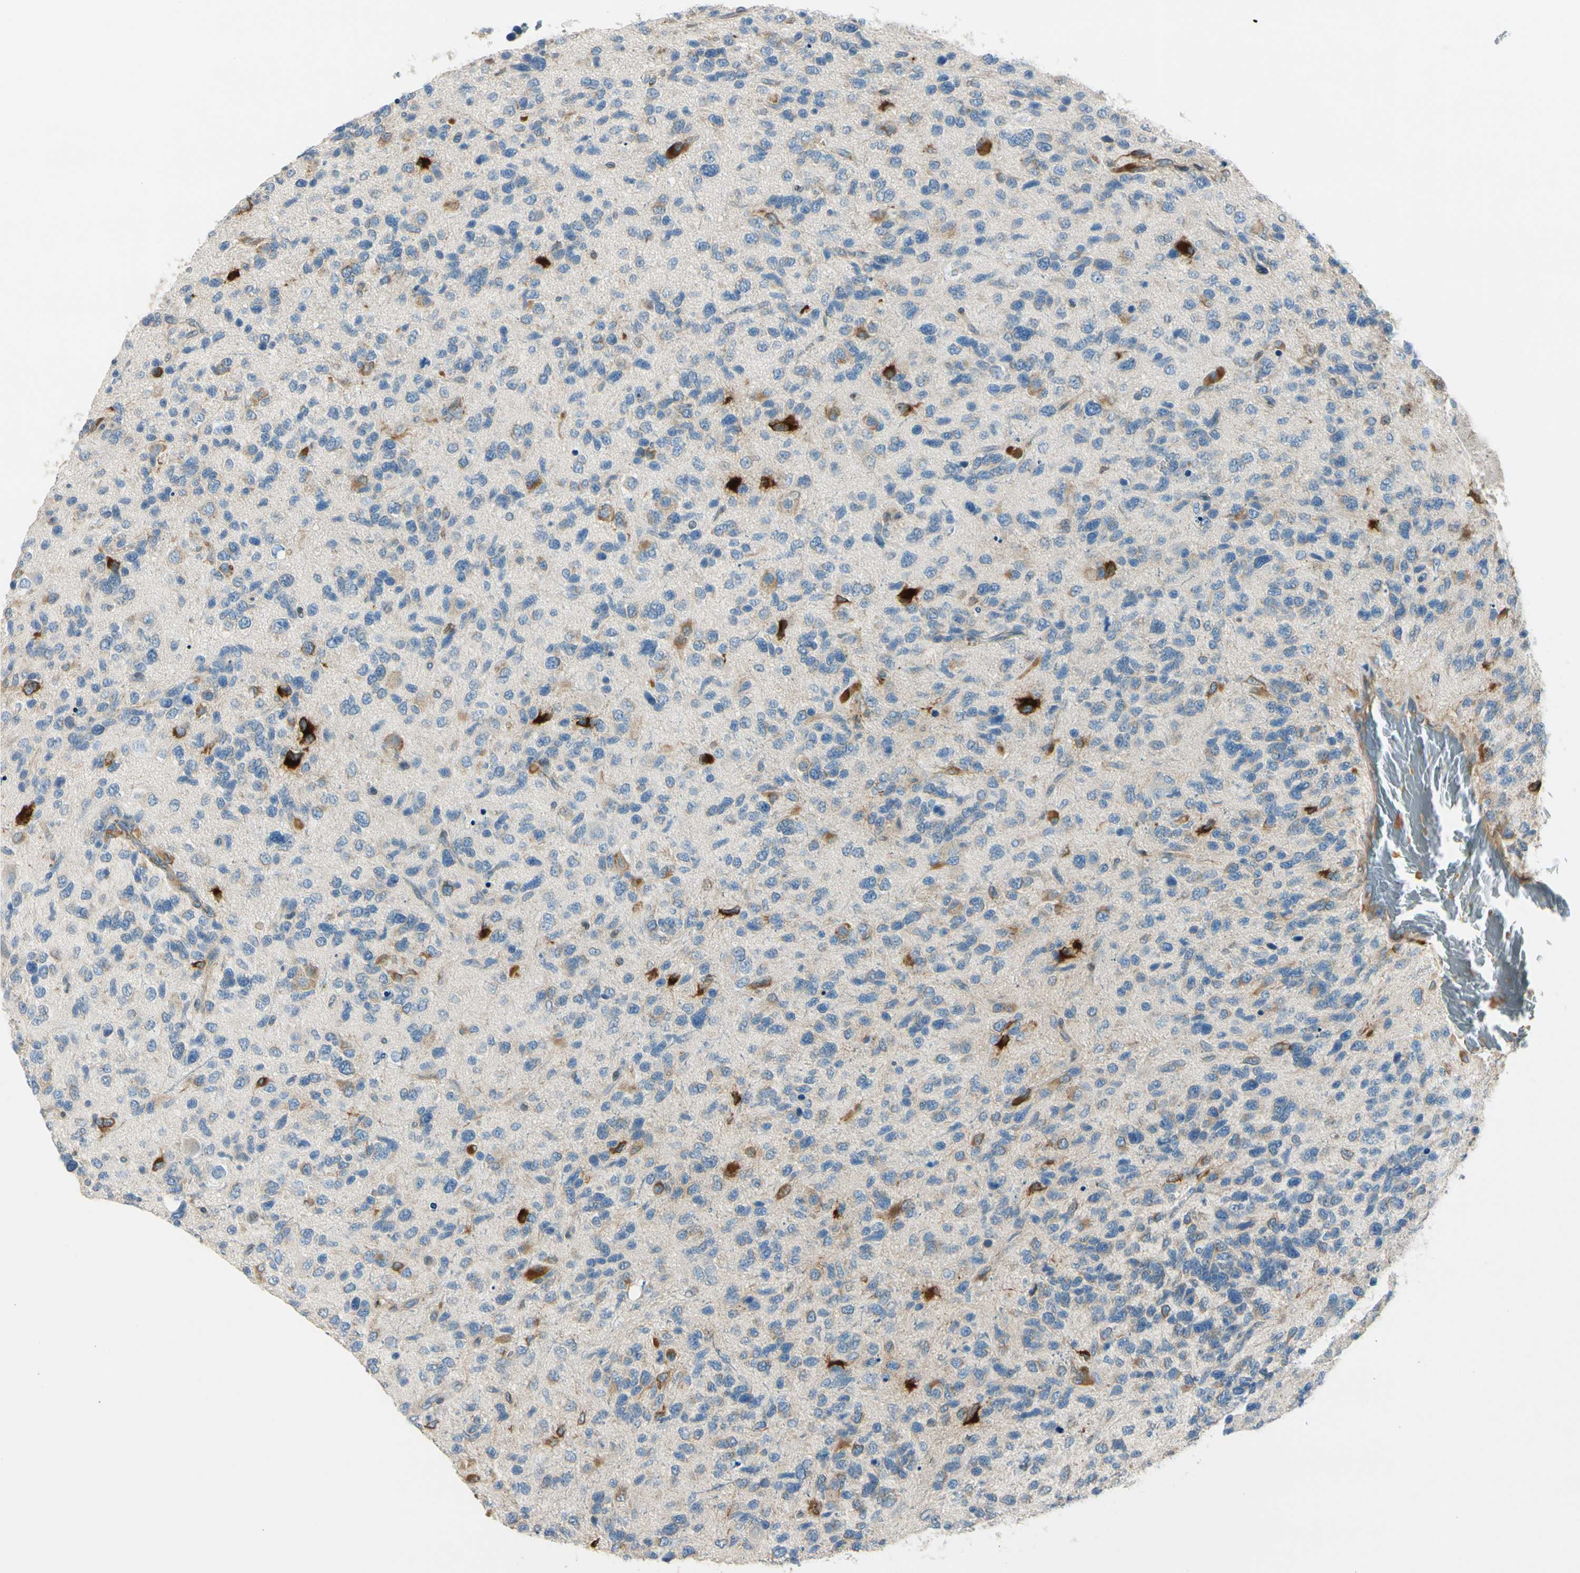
{"staining": {"intensity": "weak", "quantity": "25%-75%", "location": "cytoplasmic/membranous"}, "tissue": "glioma", "cell_type": "Tumor cells", "image_type": "cancer", "snomed": [{"axis": "morphology", "description": "Glioma, malignant, High grade"}, {"axis": "topography", "description": "Brain"}], "caption": "Protein analysis of glioma tissue demonstrates weak cytoplasmic/membranous positivity in approximately 25%-75% of tumor cells. The protein of interest is shown in brown color, while the nuclei are stained blue.", "gene": "FKBP7", "patient": {"sex": "female", "age": 58}}